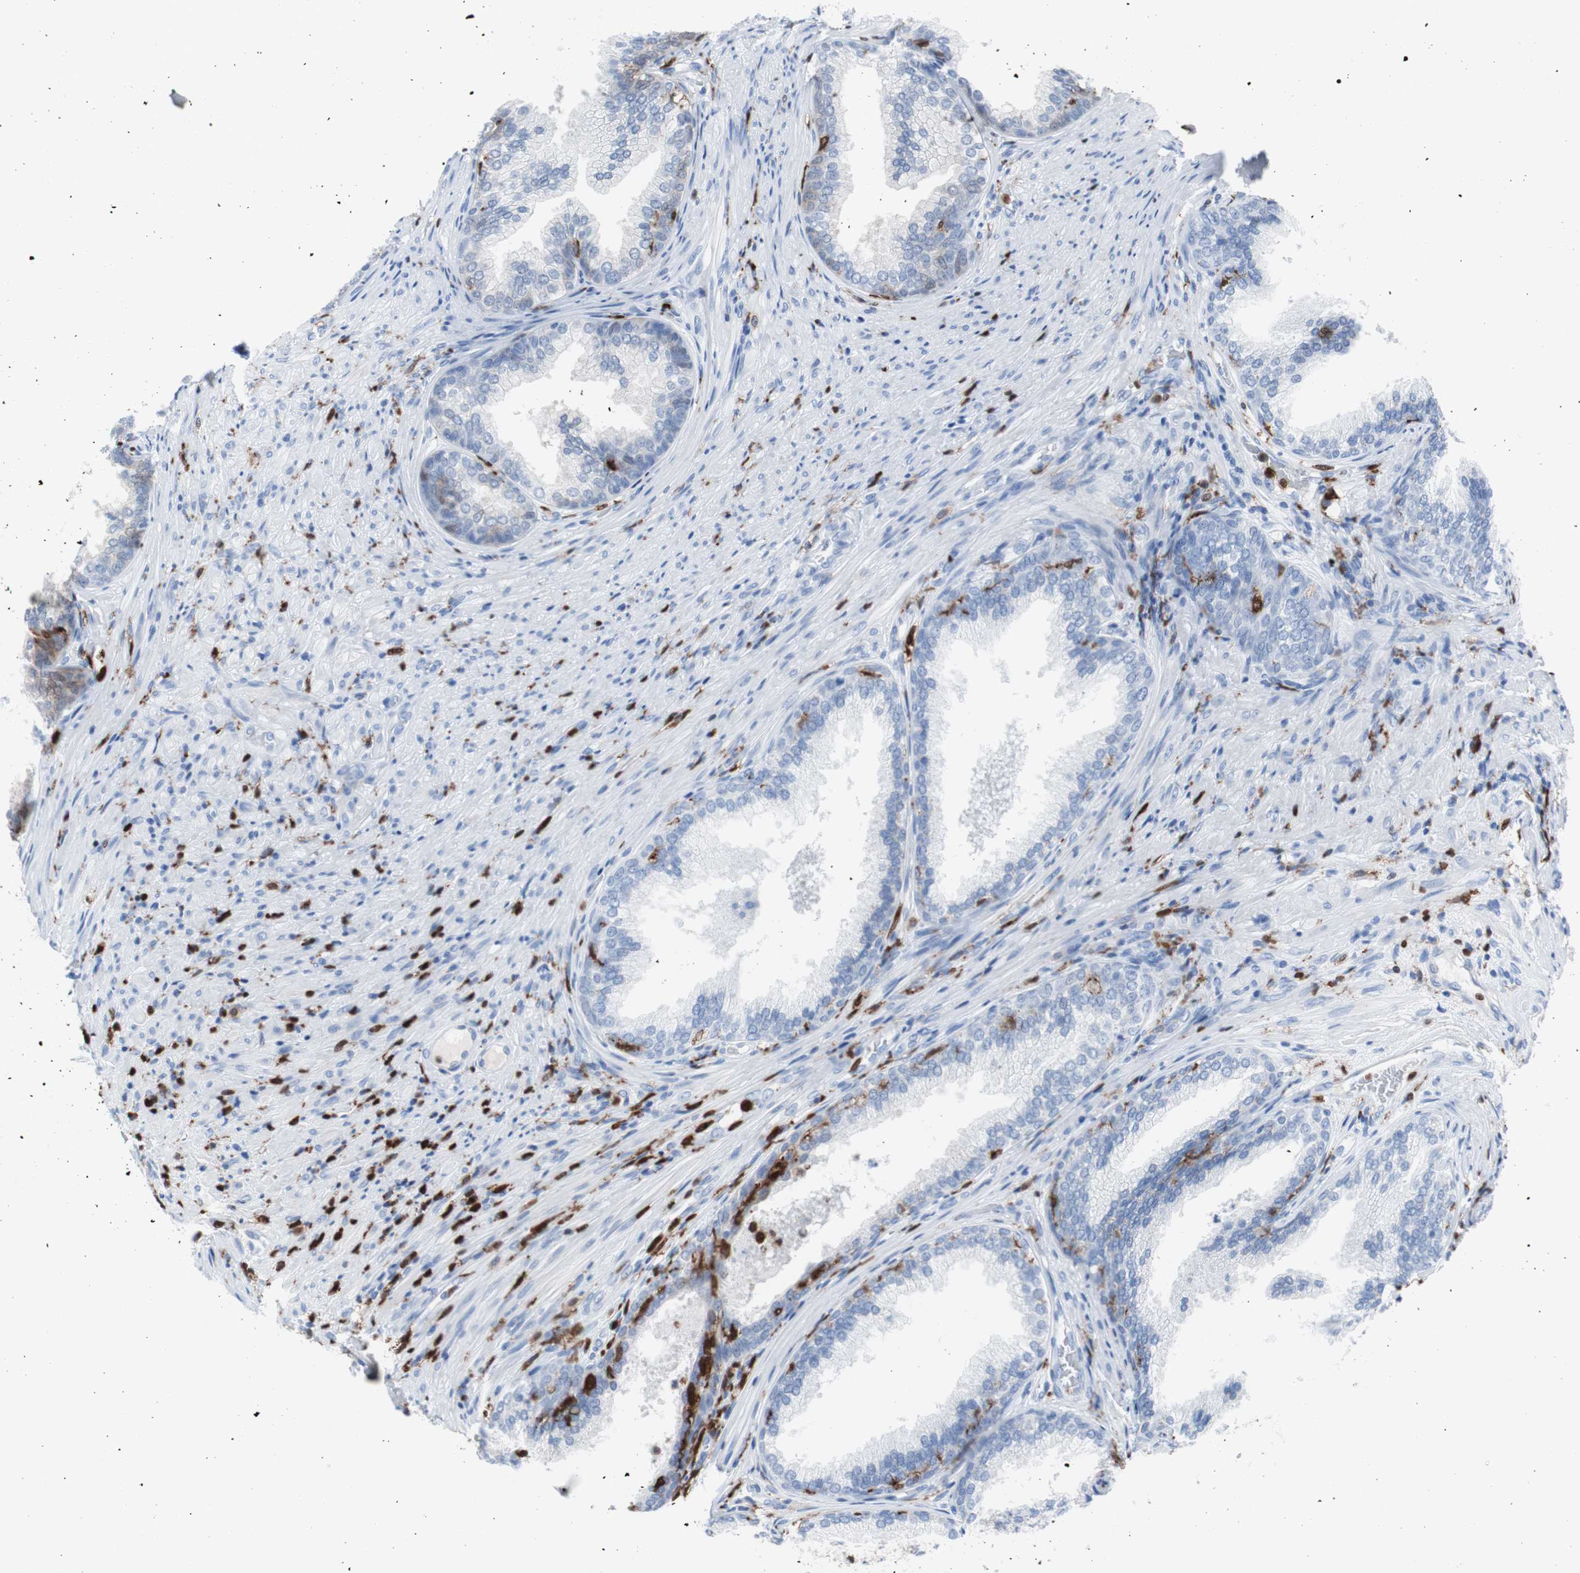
{"staining": {"intensity": "negative", "quantity": "none", "location": "none"}, "tissue": "prostate", "cell_type": "Glandular cells", "image_type": "normal", "snomed": [{"axis": "morphology", "description": "Normal tissue, NOS"}, {"axis": "topography", "description": "Prostate"}], "caption": "The image displays no staining of glandular cells in normal prostate.", "gene": "SYK", "patient": {"sex": "male", "age": 76}}